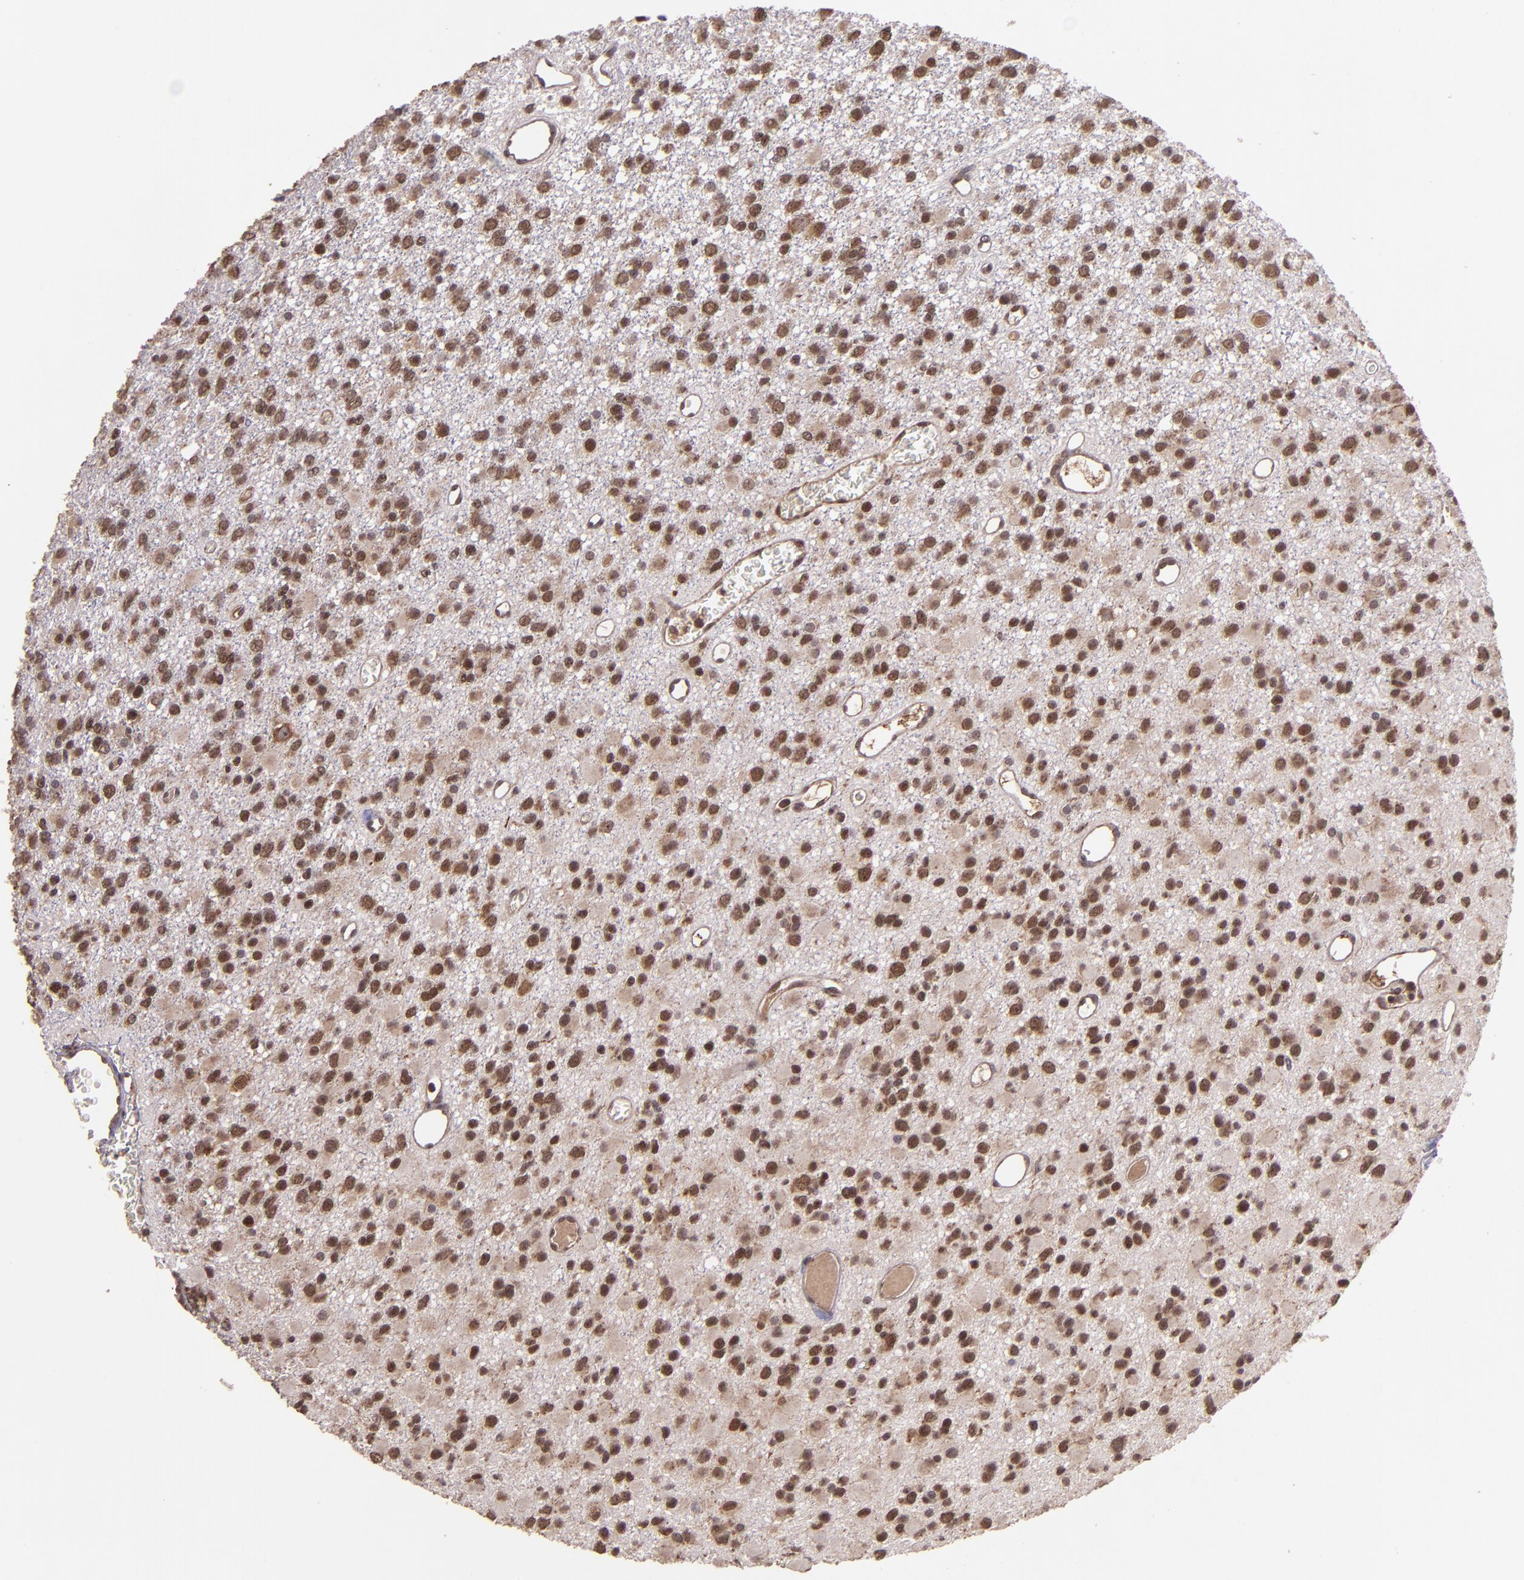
{"staining": {"intensity": "moderate", "quantity": ">75%", "location": "cytoplasmic/membranous,nuclear"}, "tissue": "glioma", "cell_type": "Tumor cells", "image_type": "cancer", "snomed": [{"axis": "morphology", "description": "Glioma, malignant, Low grade"}, {"axis": "topography", "description": "Brain"}], "caption": "Human malignant low-grade glioma stained with a brown dye demonstrates moderate cytoplasmic/membranous and nuclear positive positivity in approximately >75% of tumor cells.", "gene": "USP51", "patient": {"sex": "male", "age": 42}}